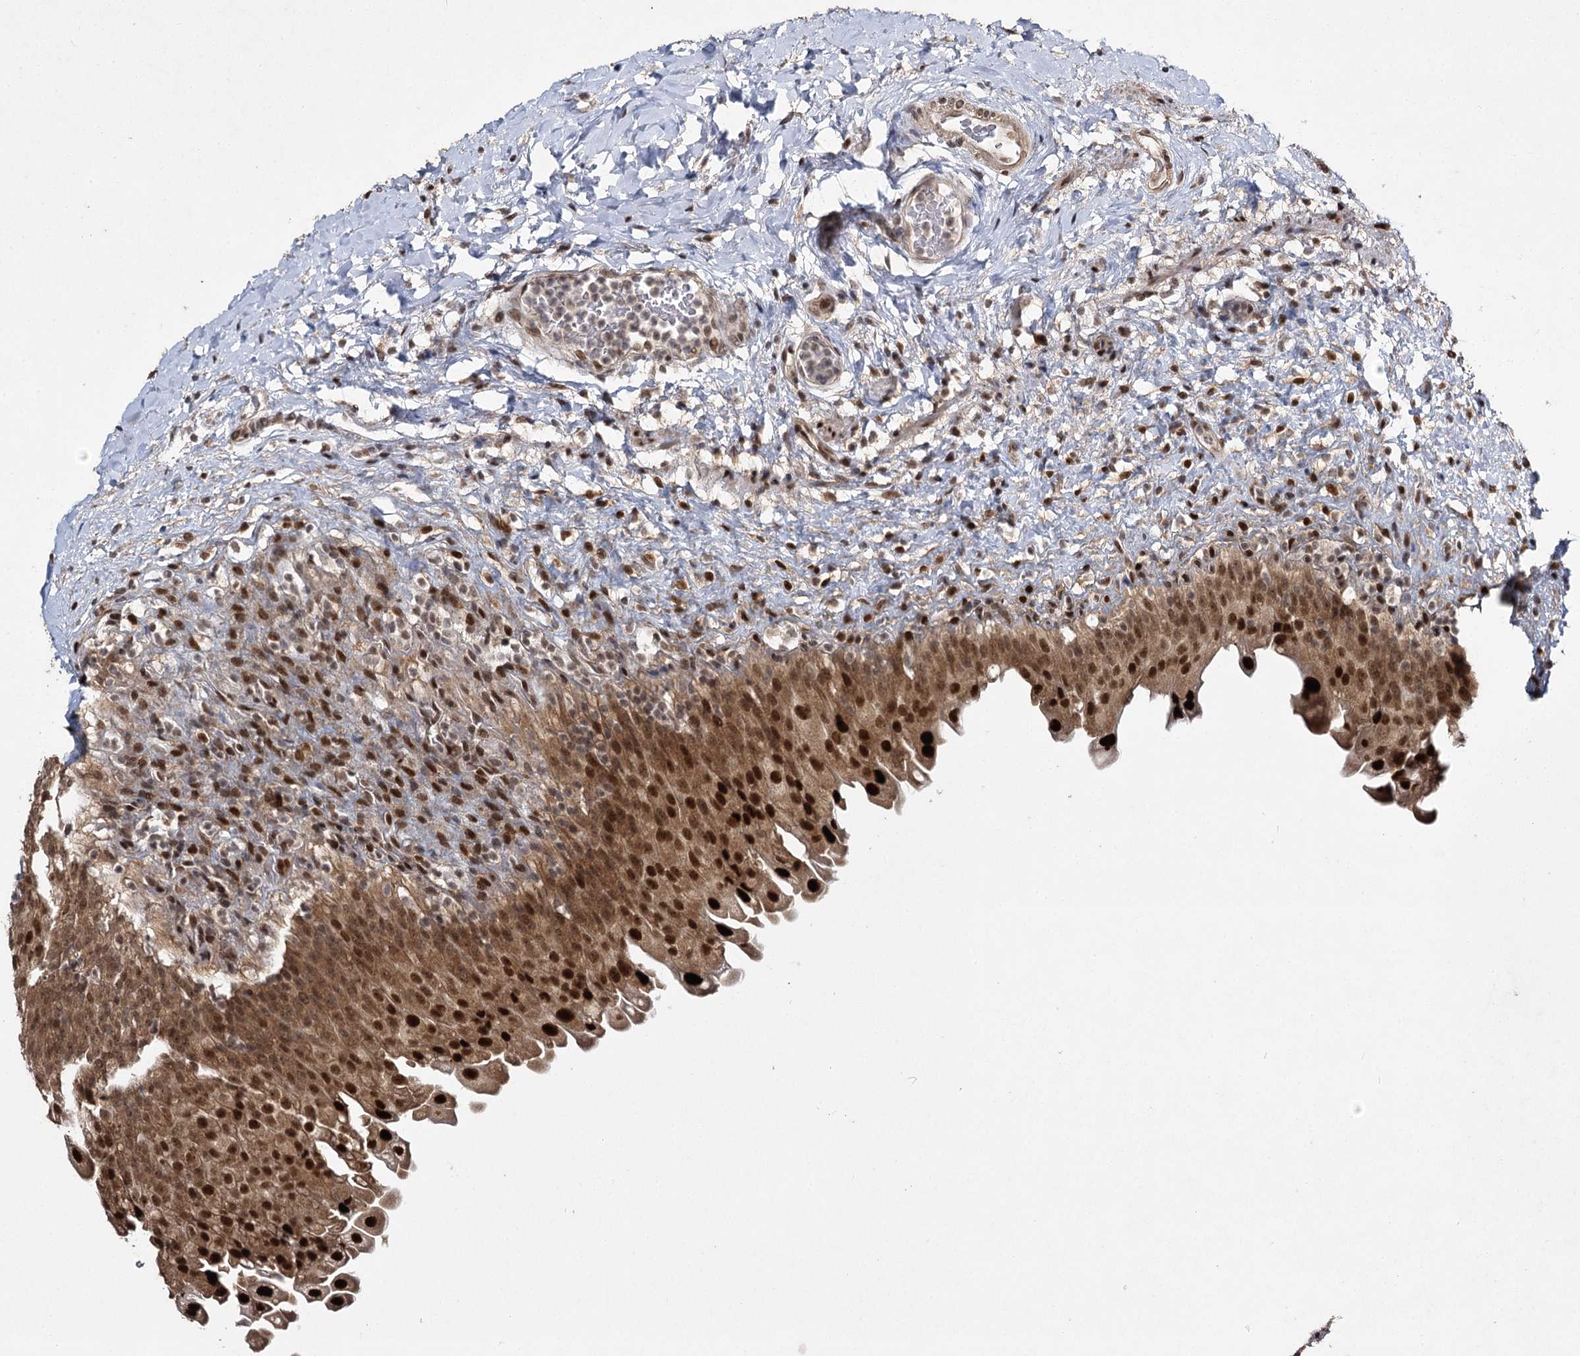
{"staining": {"intensity": "strong", "quantity": ">75%", "location": "cytoplasmic/membranous,nuclear"}, "tissue": "urinary bladder", "cell_type": "Urothelial cells", "image_type": "normal", "snomed": [{"axis": "morphology", "description": "Normal tissue, NOS"}, {"axis": "topography", "description": "Urinary bladder"}], "caption": "A brown stain labels strong cytoplasmic/membranous,nuclear positivity of a protein in urothelial cells of benign urinary bladder. Nuclei are stained in blue.", "gene": "DCUN1D4", "patient": {"sex": "female", "age": 27}}